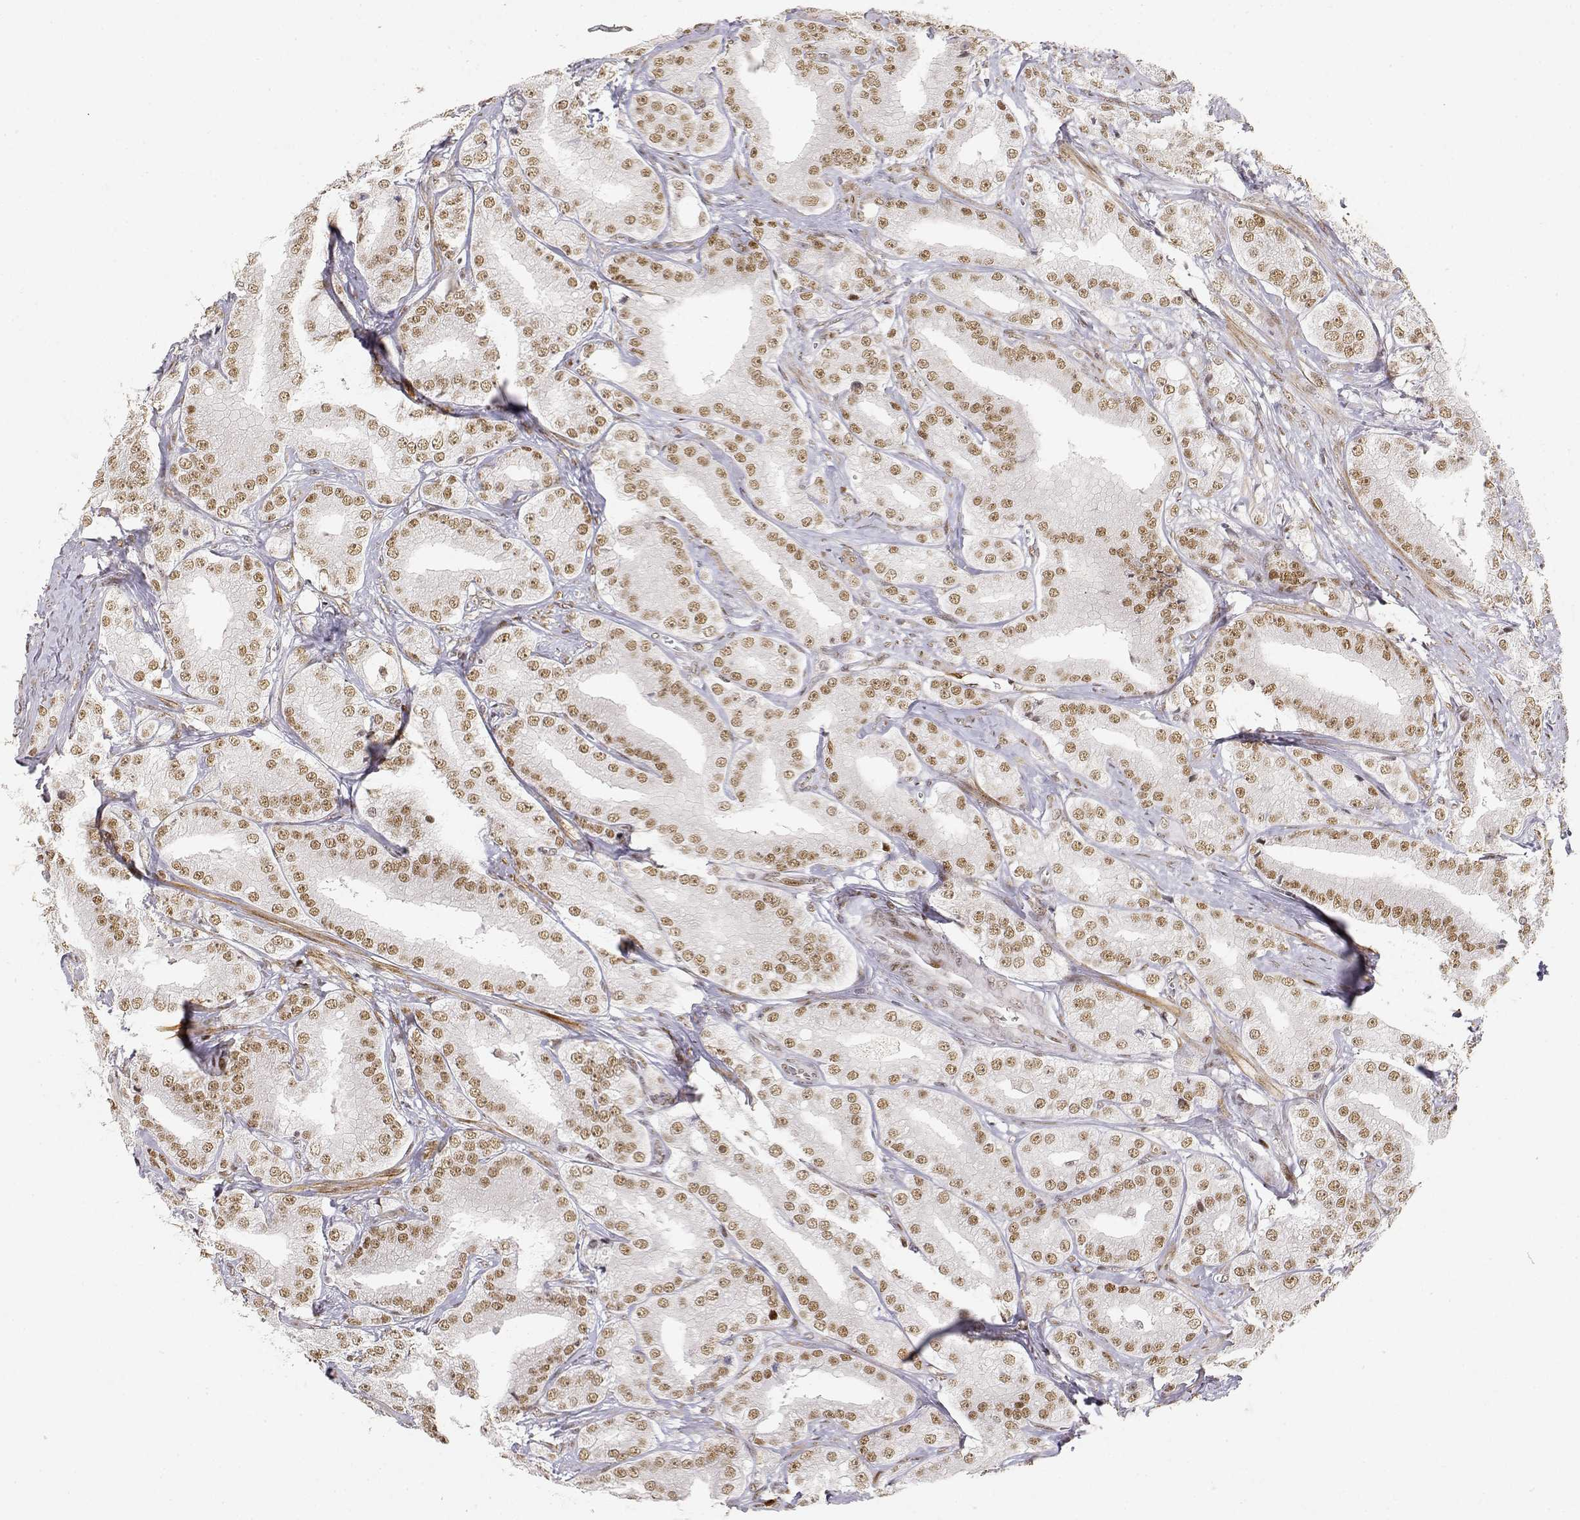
{"staining": {"intensity": "weak", "quantity": ">75%", "location": "nuclear"}, "tissue": "prostate cancer", "cell_type": "Tumor cells", "image_type": "cancer", "snomed": [{"axis": "morphology", "description": "Adenocarcinoma, High grade"}, {"axis": "topography", "description": "Prostate"}], "caption": "Human prostate adenocarcinoma (high-grade) stained with a brown dye demonstrates weak nuclear positive staining in approximately >75% of tumor cells.", "gene": "RSF1", "patient": {"sex": "male", "age": 64}}